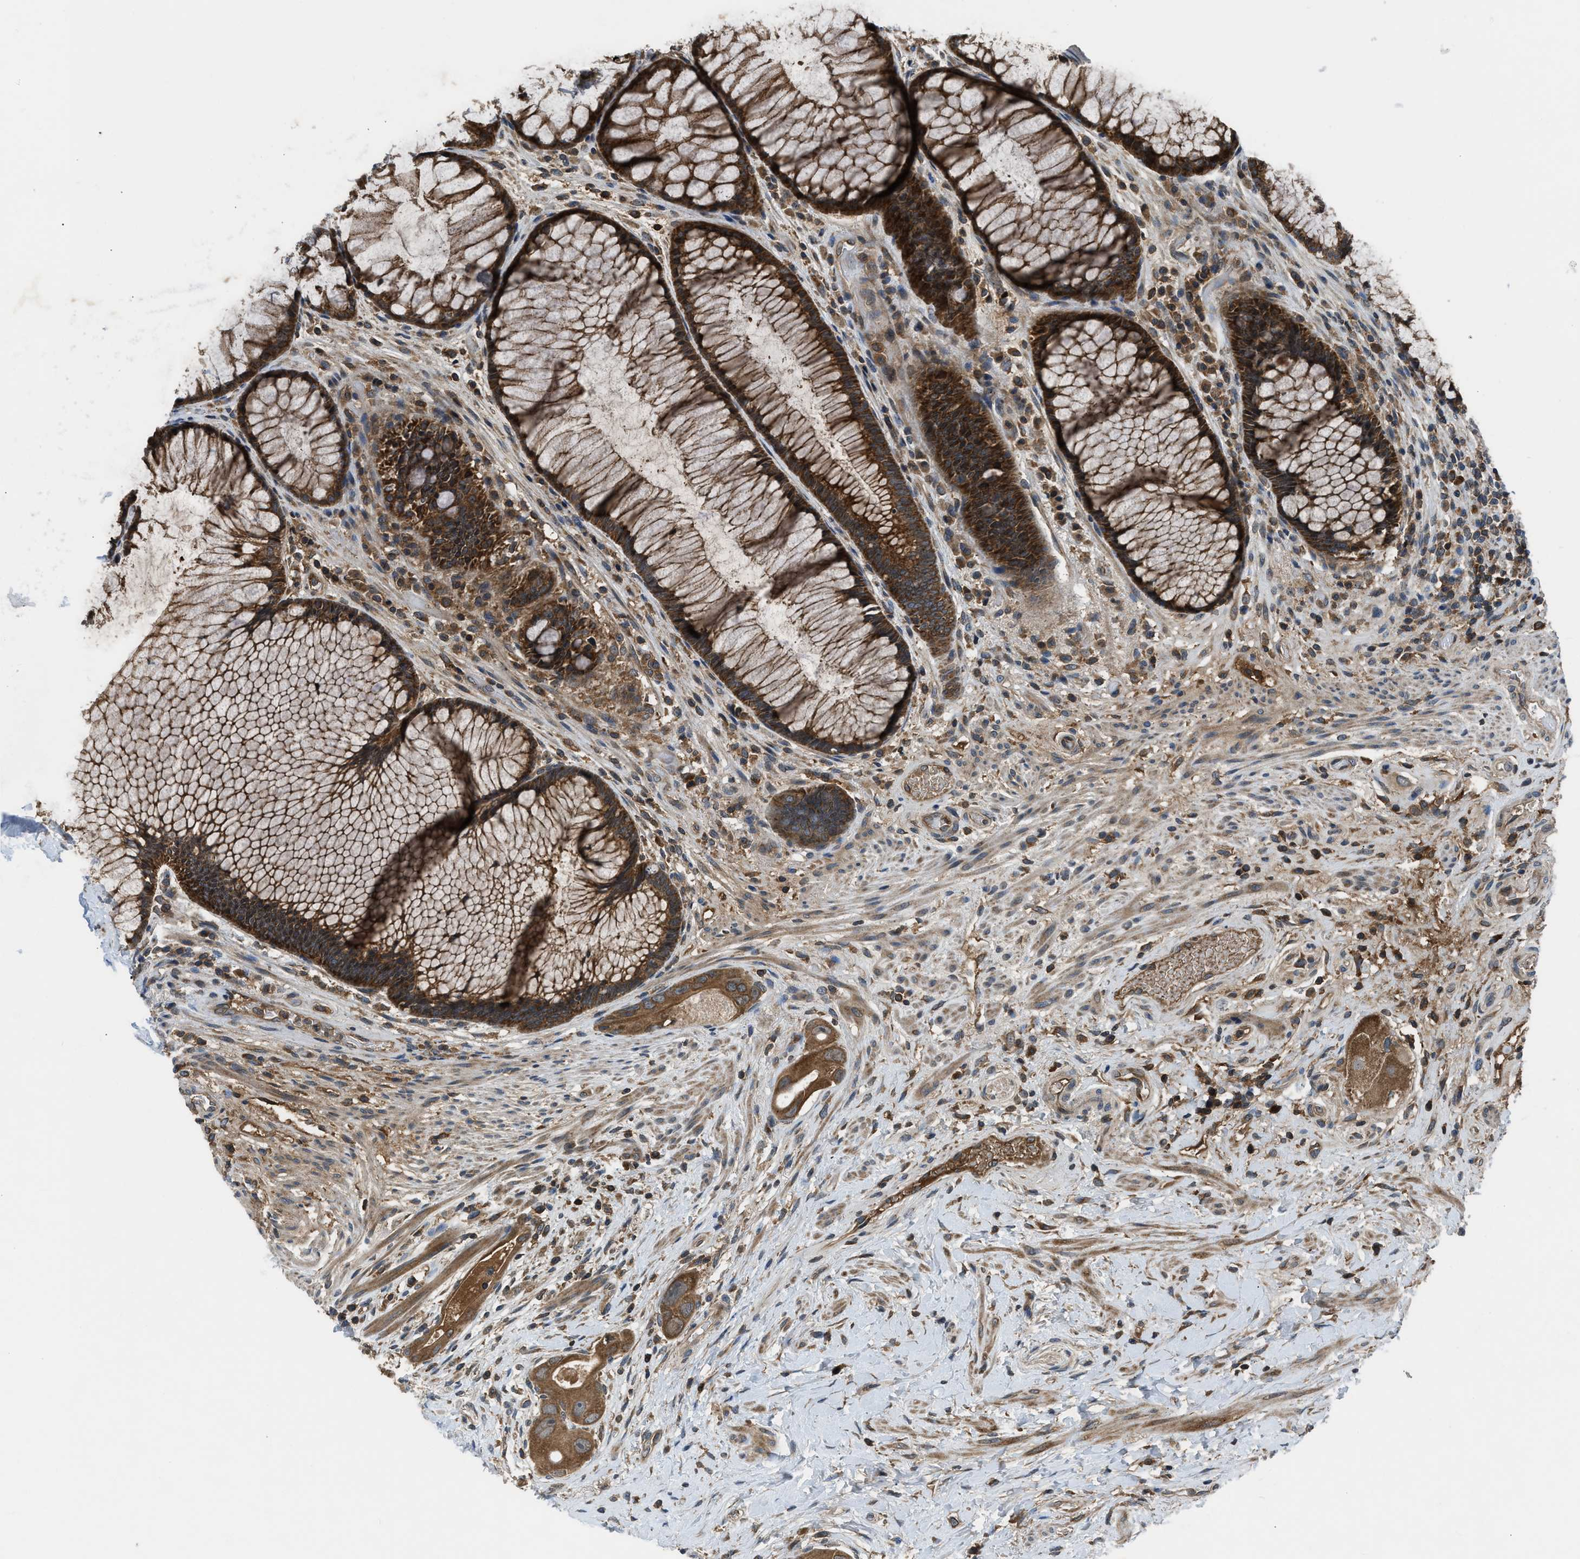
{"staining": {"intensity": "moderate", "quantity": ">75%", "location": "cytoplasmic/membranous"}, "tissue": "colorectal cancer", "cell_type": "Tumor cells", "image_type": "cancer", "snomed": [{"axis": "morphology", "description": "Adenocarcinoma, NOS"}, {"axis": "topography", "description": "Rectum"}], "caption": "This micrograph exhibits IHC staining of human adenocarcinoma (colorectal), with medium moderate cytoplasmic/membranous expression in approximately >75% of tumor cells.", "gene": "PAFAH2", "patient": {"sex": "female", "age": 89}}